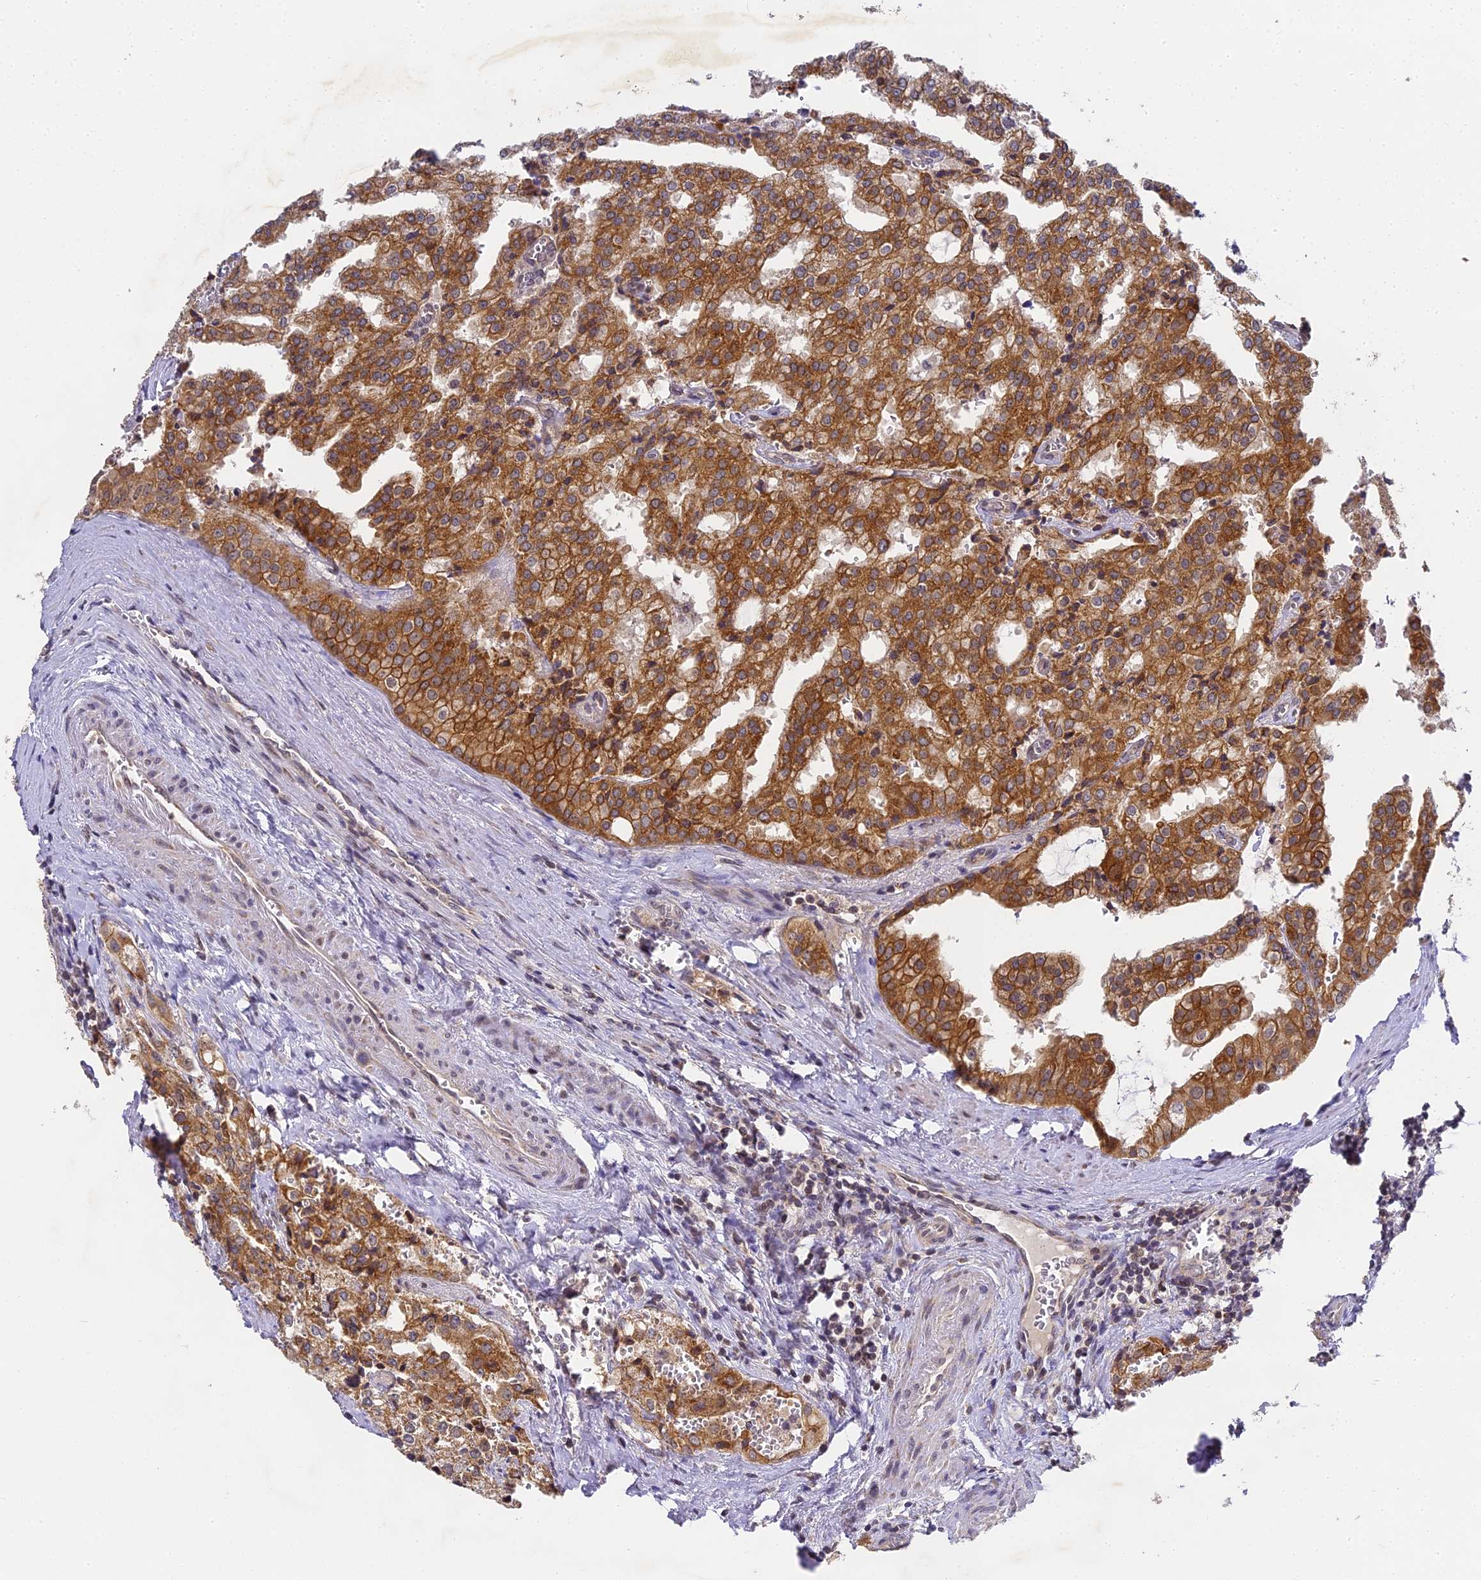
{"staining": {"intensity": "strong", "quantity": ">75%", "location": "cytoplasmic/membranous"}, "tissue": "prostate cancer", "cell_type": "Tumor cells", "image_type": "cancer", "snomed": [{"axis": "morphology", "description": "Adenocarcinoma, High grade"}, {"axis": "topography", "description": "Prostate"}], "caption": "IHC photomicrograph of neoplastic tissue: human prostate cancer stained using immunohistochemistry shows high levels of strong protein expression localized specifically in the cytoplasmic/membranous of tumor cells, appearing as a cytoplasmic/membranous brown color.", "gene": "DNAAF10", "patient": {"sex": "male", "age": 68}}